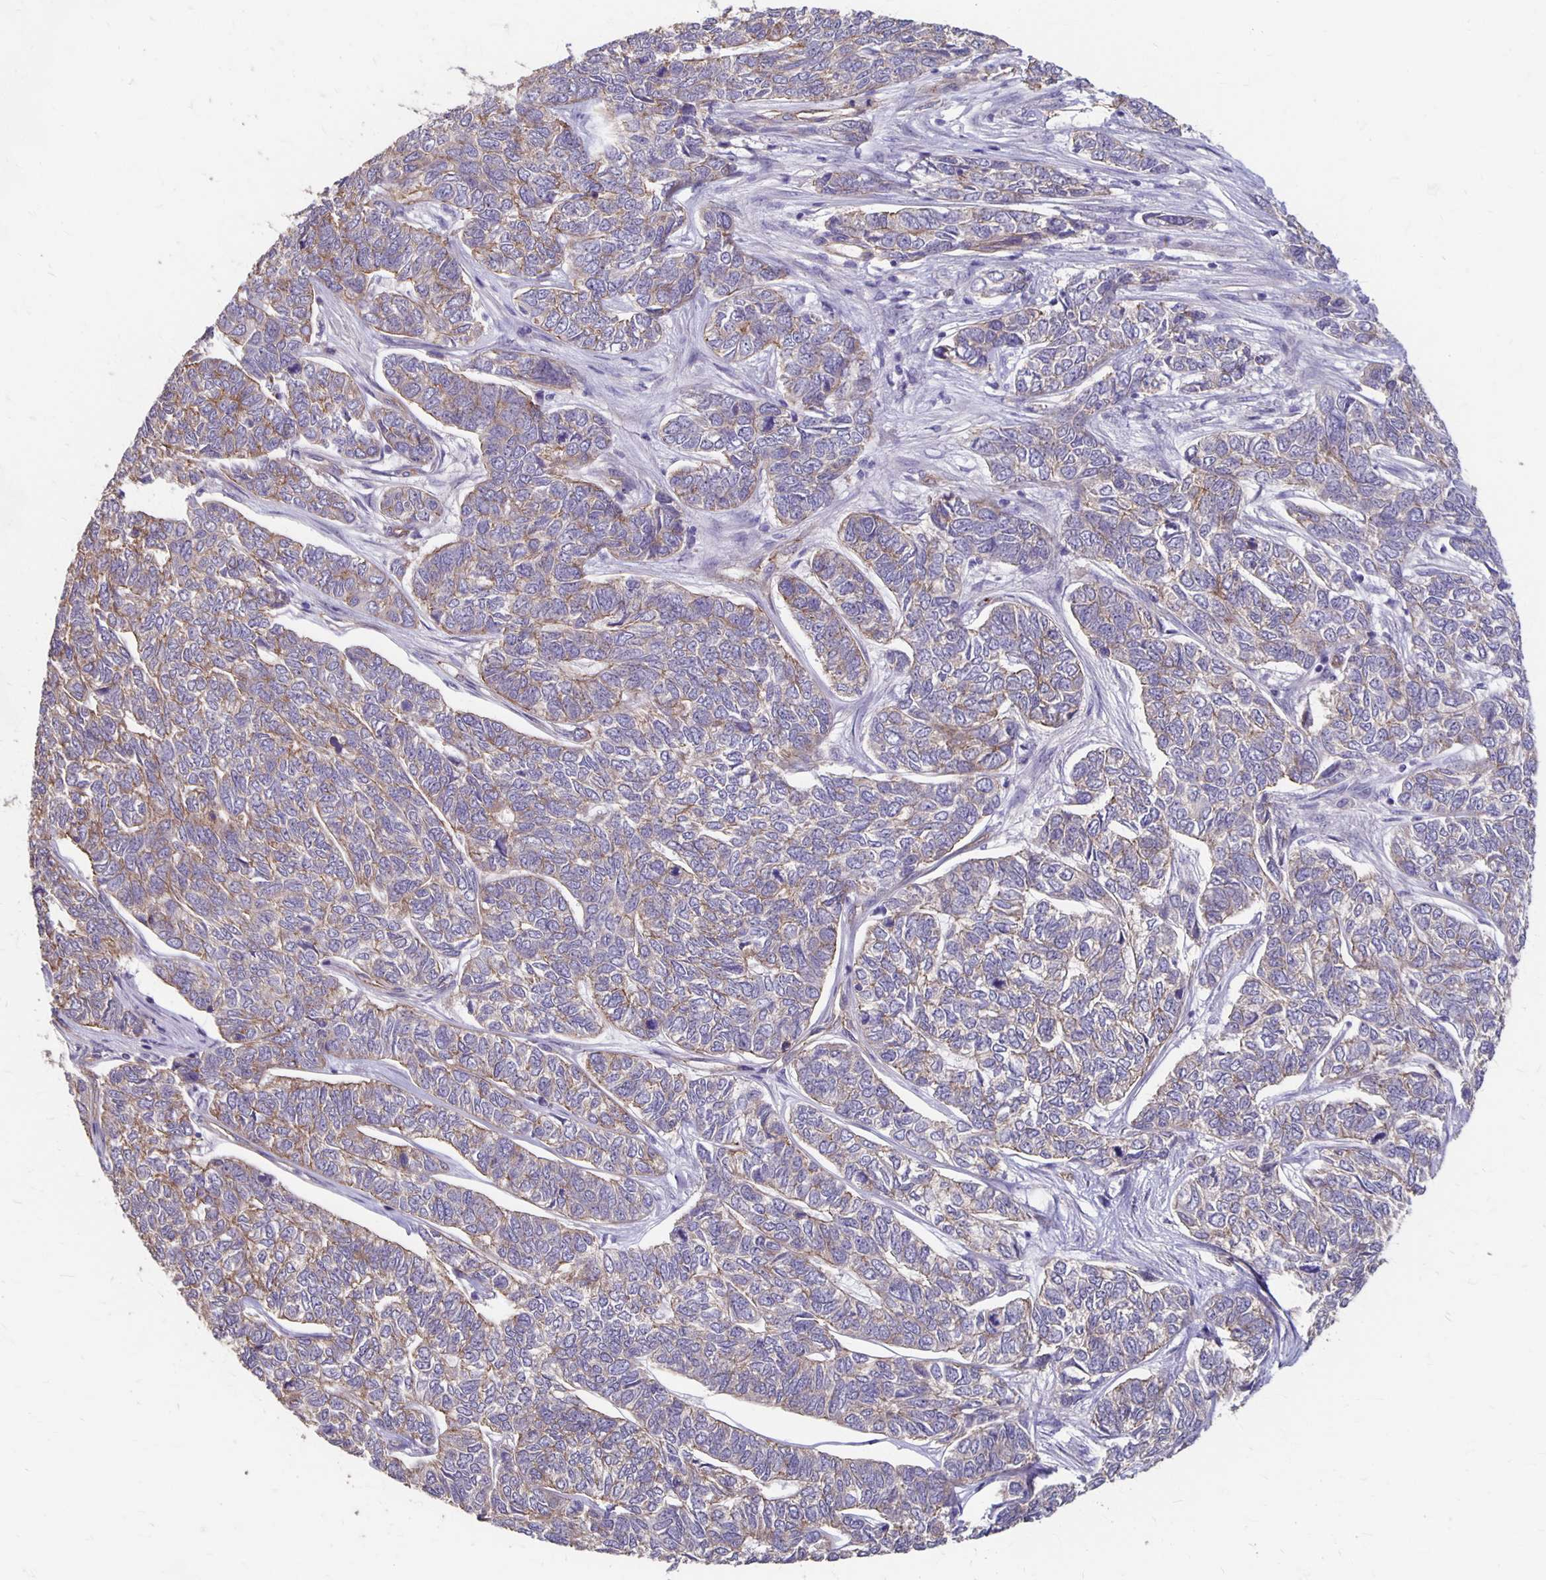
{"staining": {"intensity": "weak", "quantity": "<25%", "location": "cytoplasmic/membranous"}, "tissue": "skin cancer", "cell_type": "Tumor cells", "image_type": "cancer", "snomed": [{"axis": "morphology", "description": "Basal cell carcinoma"}, {"axis": "topography", "description": "Skin"}], "caption": "Tumor cells are negative for protein expression in human skin cancer (basal cell carcinoma).", "gene": "PPP1R3E", "patient": {"sex": "female", "age": 65}}